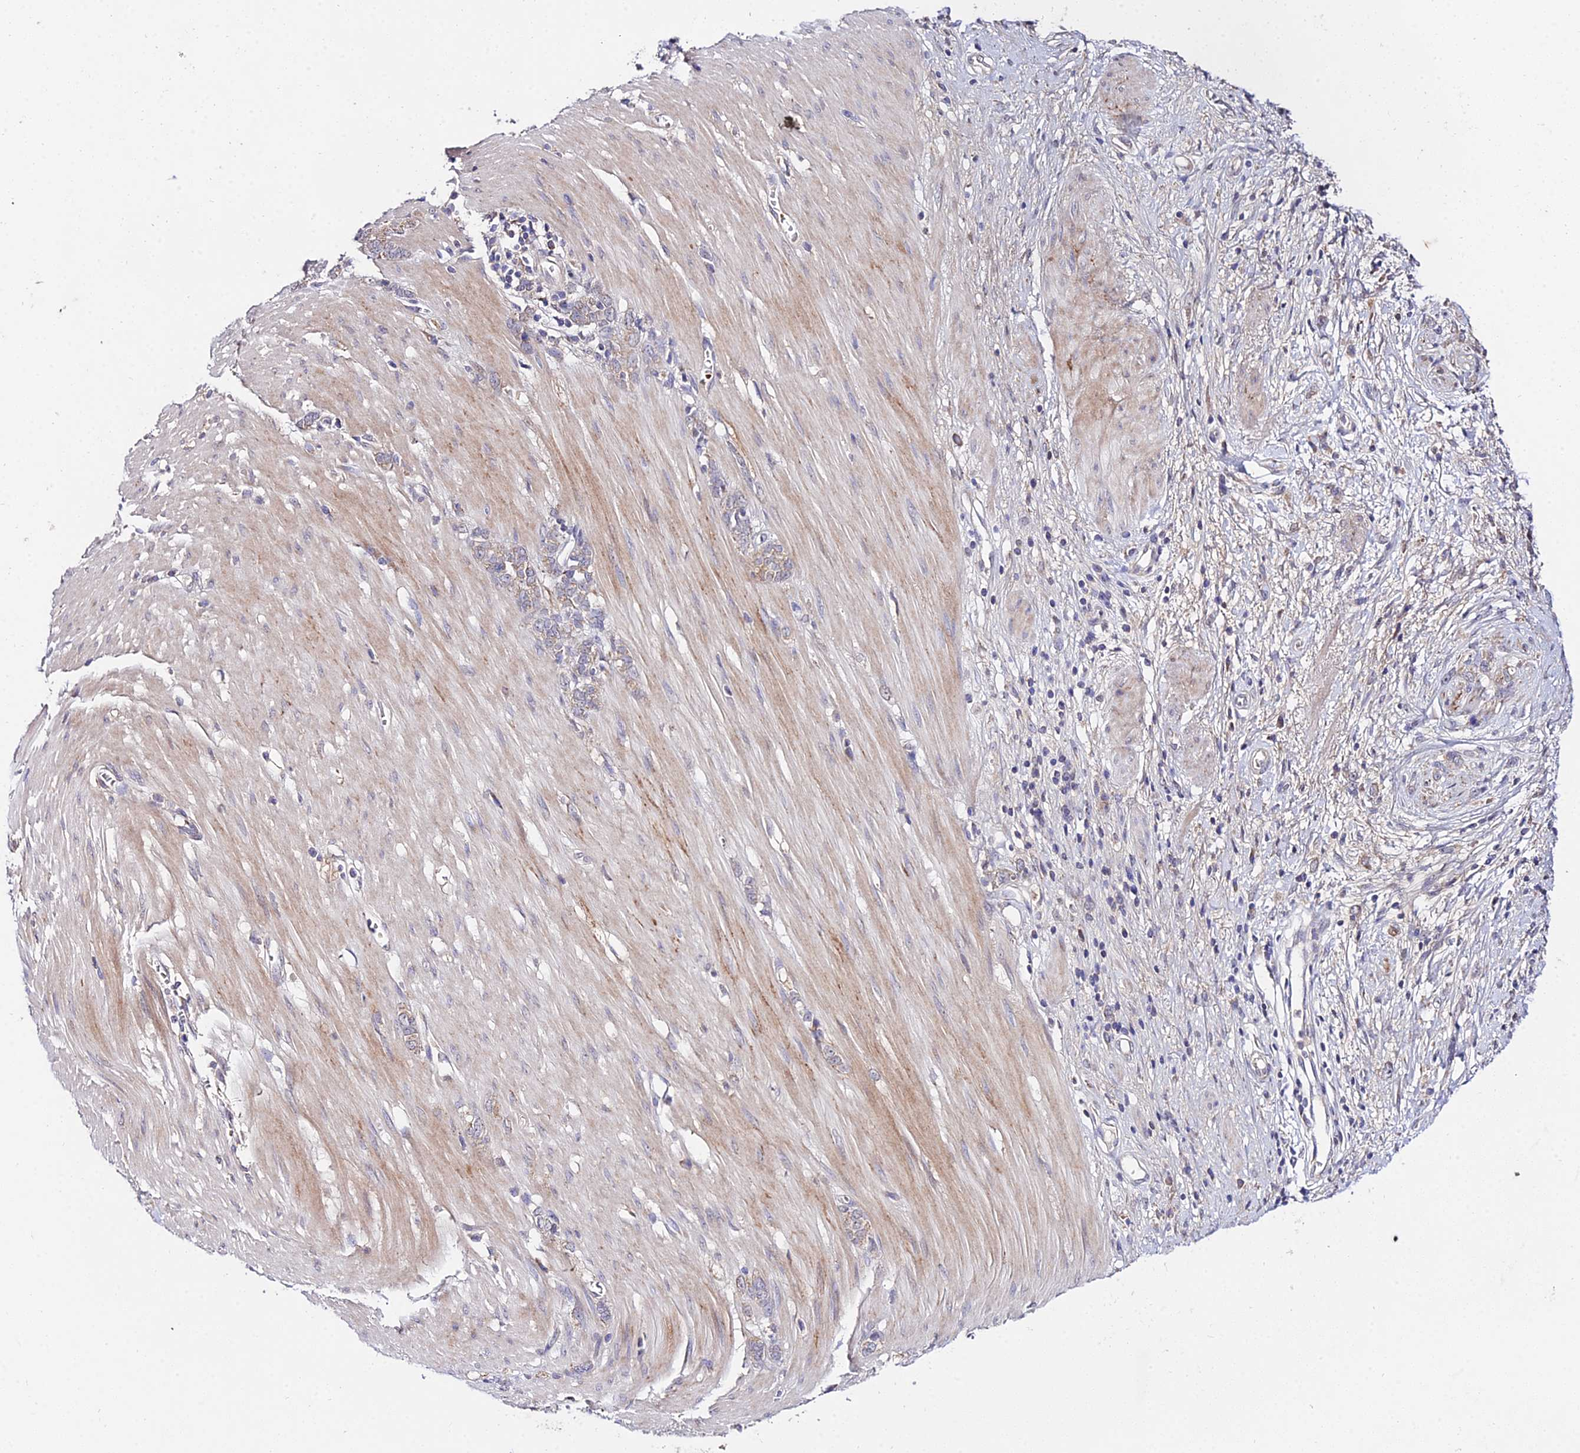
{"staining": {"intensity": "weak", "quantity": "<25%", "location": "cytoplasmic/membranous"}, "tissue": "stomach cancer", "cell_type": "Tumor cells", "image_type": "cancer", "snomed": [{"axis": "morphology", "description": "Adenocarcinoma, NOS"}, {"axis": "topography", "description": "Stomach"}], "caption": "DAB (3,3'-diaminobenzidine) immunohistochemical staining of stomach adenocarcinoma reveals no significant staining in tumor cells.", "gene": "WDR5B", "patient": {"sex": "female", "age": 76}}